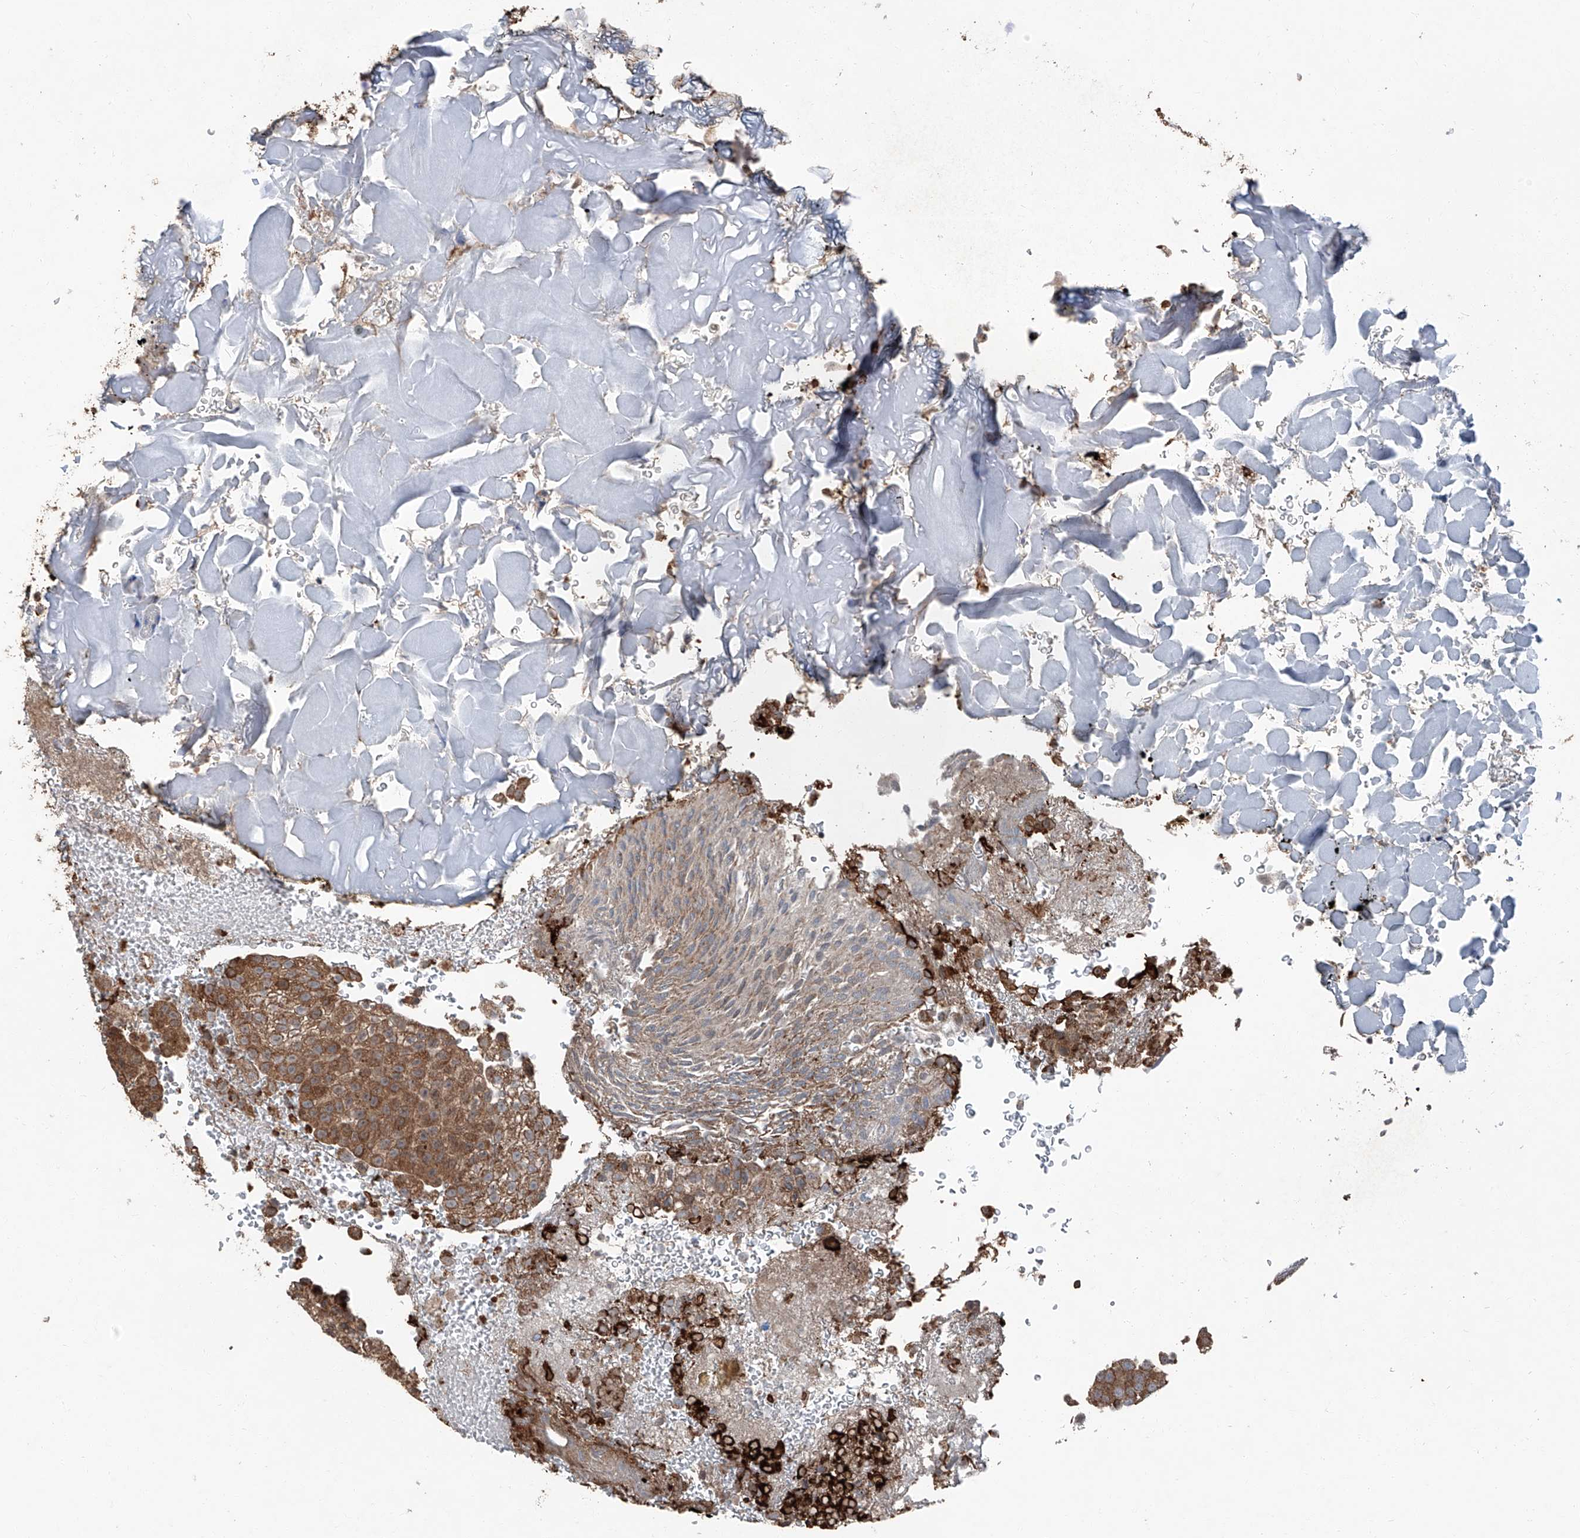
{"staining": {"intensity": "moderate", "quantity": ">75%", "location": "cytoplasmic/membranous"}, "tissue": "urothelial cancer", "cell_type": "Tumor cells", "image_type": "cancer", "snomed": [{"axis": "morphology", "description": "Urothelial carcinoma, Low grade"}, {"axis": "topography", "description": "Urinary bladder"}], "caption": "IHC of human urothelial cancer demonstrates medium levels of moderate cytoplasmic/membranous positivity in about >75% of tumor cells.", "gene": "LIMK1", "patient": {"sex": "male", "age": 78}}